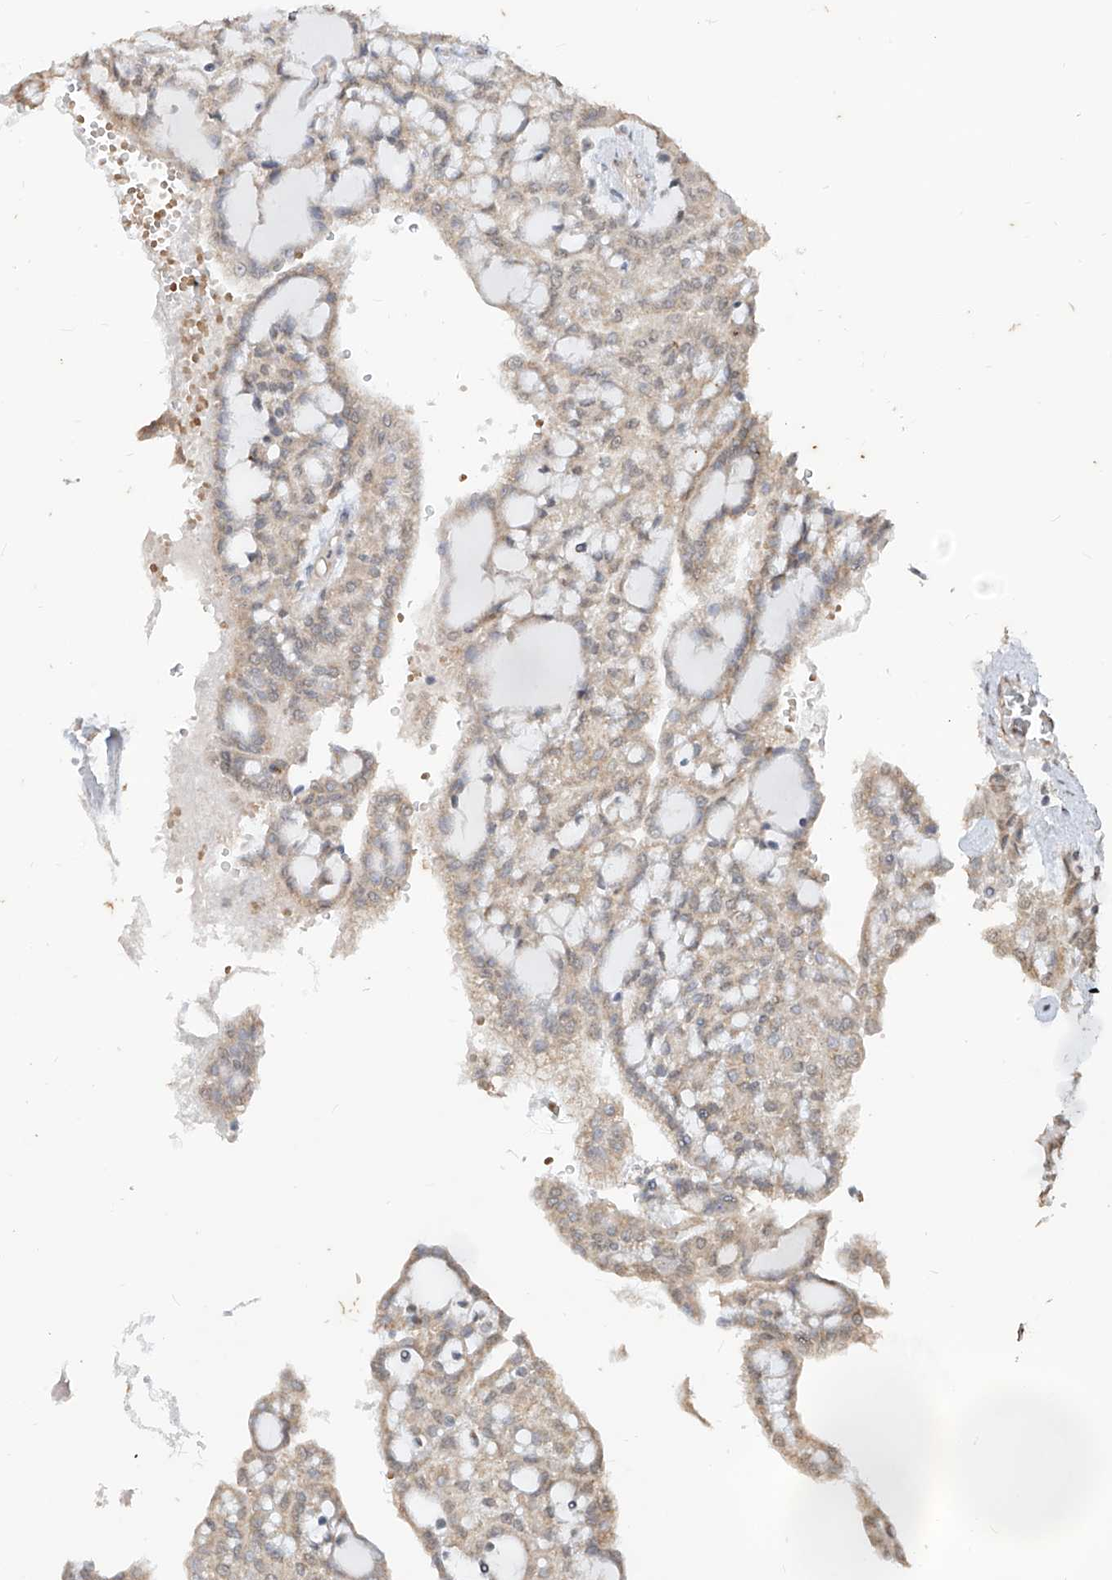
{"staining": {"intensity": "weak", "quantity": ">75%", "location": "cytoplasmic/membranous"}, "tissue": "renal cancer", "cell_type": "Tumor cells", "image_type": "cancer", "snomed": [{"axis": "morphology", "description": "Adenocarcinoma, NOS"}, {"axis": "topography", "description": "Kidney"}], "caption": "IHC of renal adenocarcinoma exhibits low levels of weak cytoplasmic/membranous expression in about >75% of tumor cells.", "gene": "MTUS2", "patient": {"sex": "male", "age": 63}}